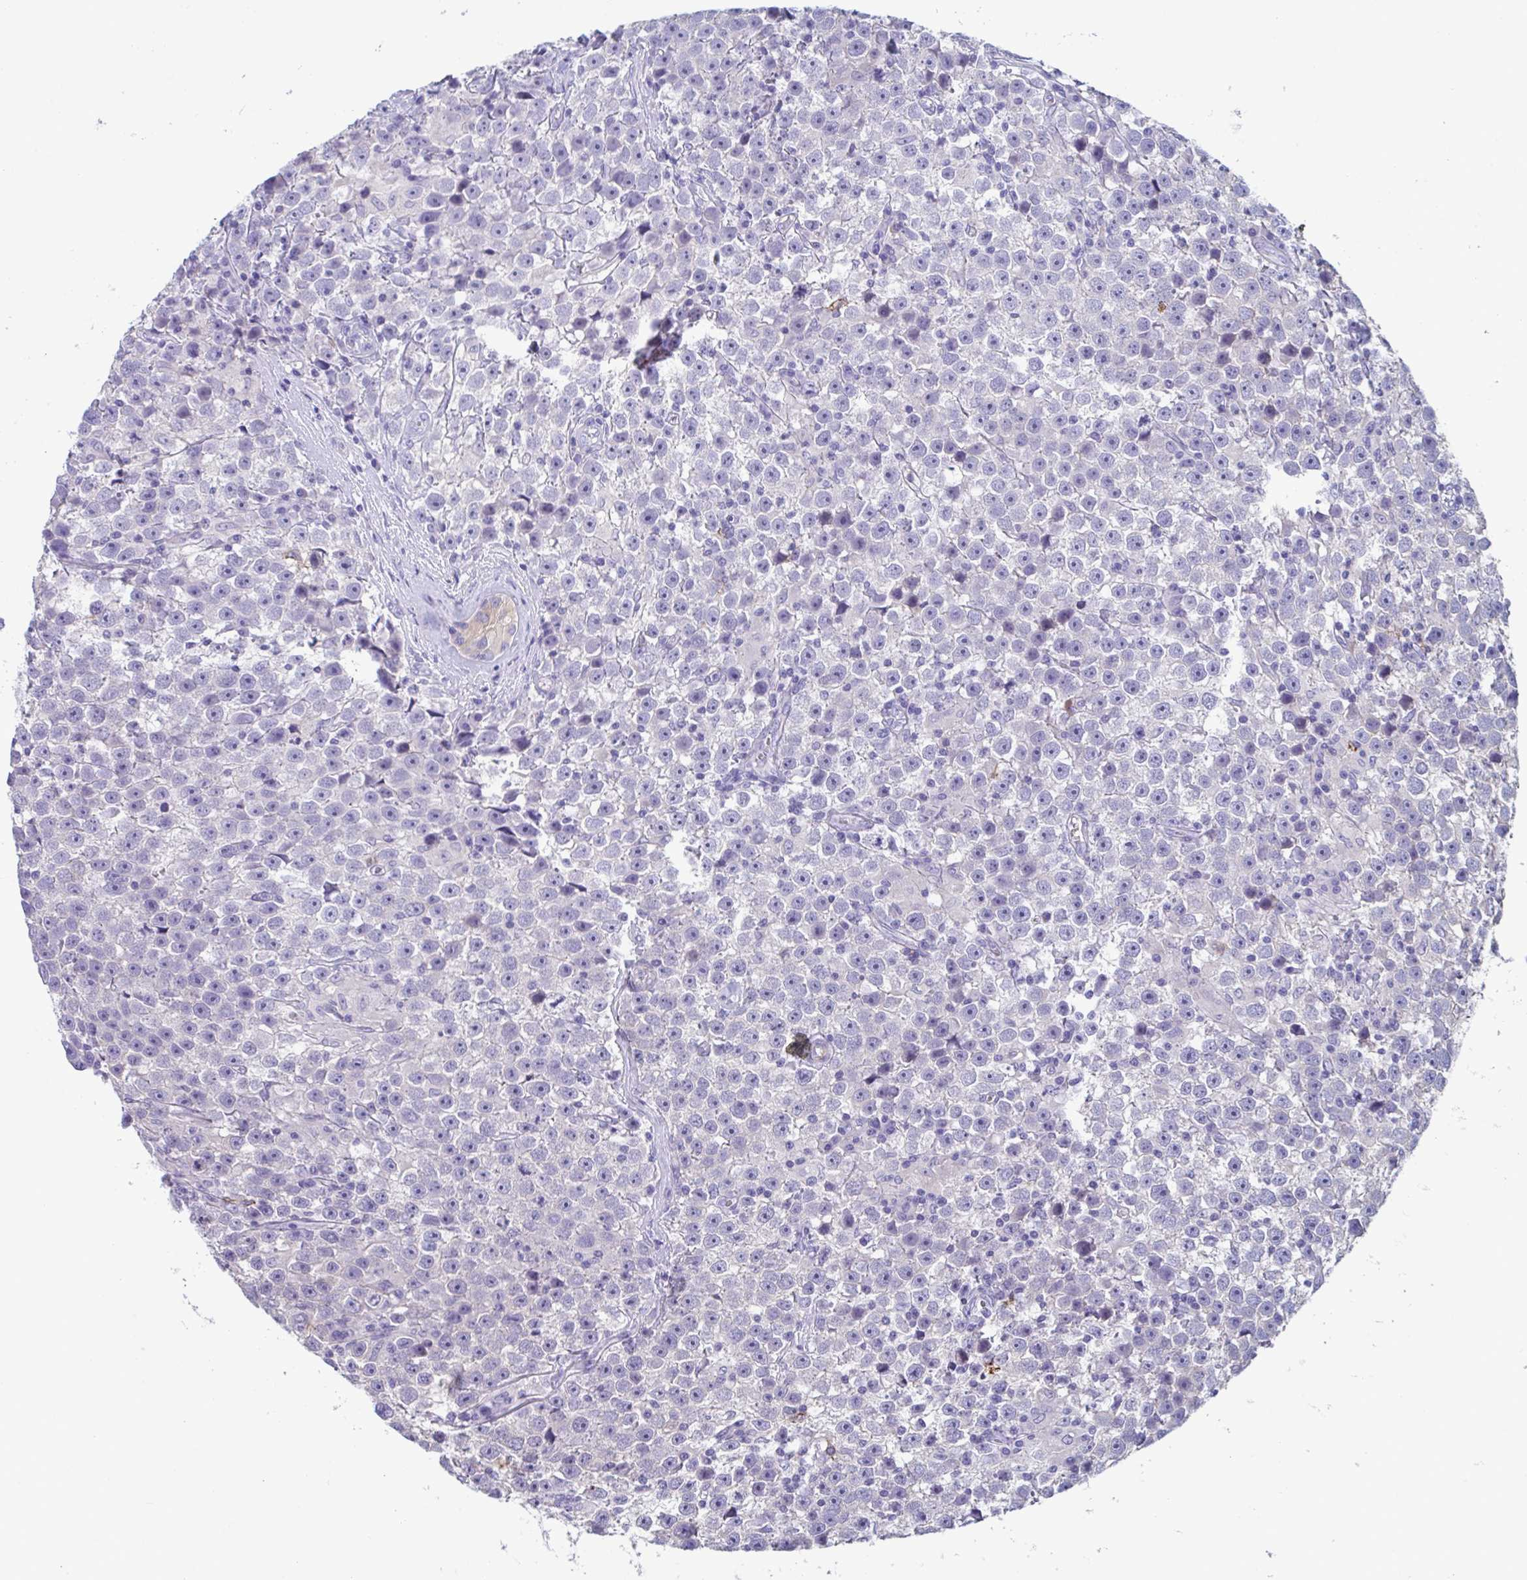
{"staining": {"intensity": "negative", "quantity": "none", "location": "none"}, "tissue": "testis cancer", "cell_type": "Tumor cells", "image_type": "cancer", "snomed": [{"axis": "morphology", "description": "Seminoma, NOS"}, {"axis": "topography", "description": "Testis"}], "caption": "Immunohistochemical staining of testis seminoma shows no significant expression in tumor cells.", "gene": "LPIN3", "patient": {"sex": "male", "age": 31}}